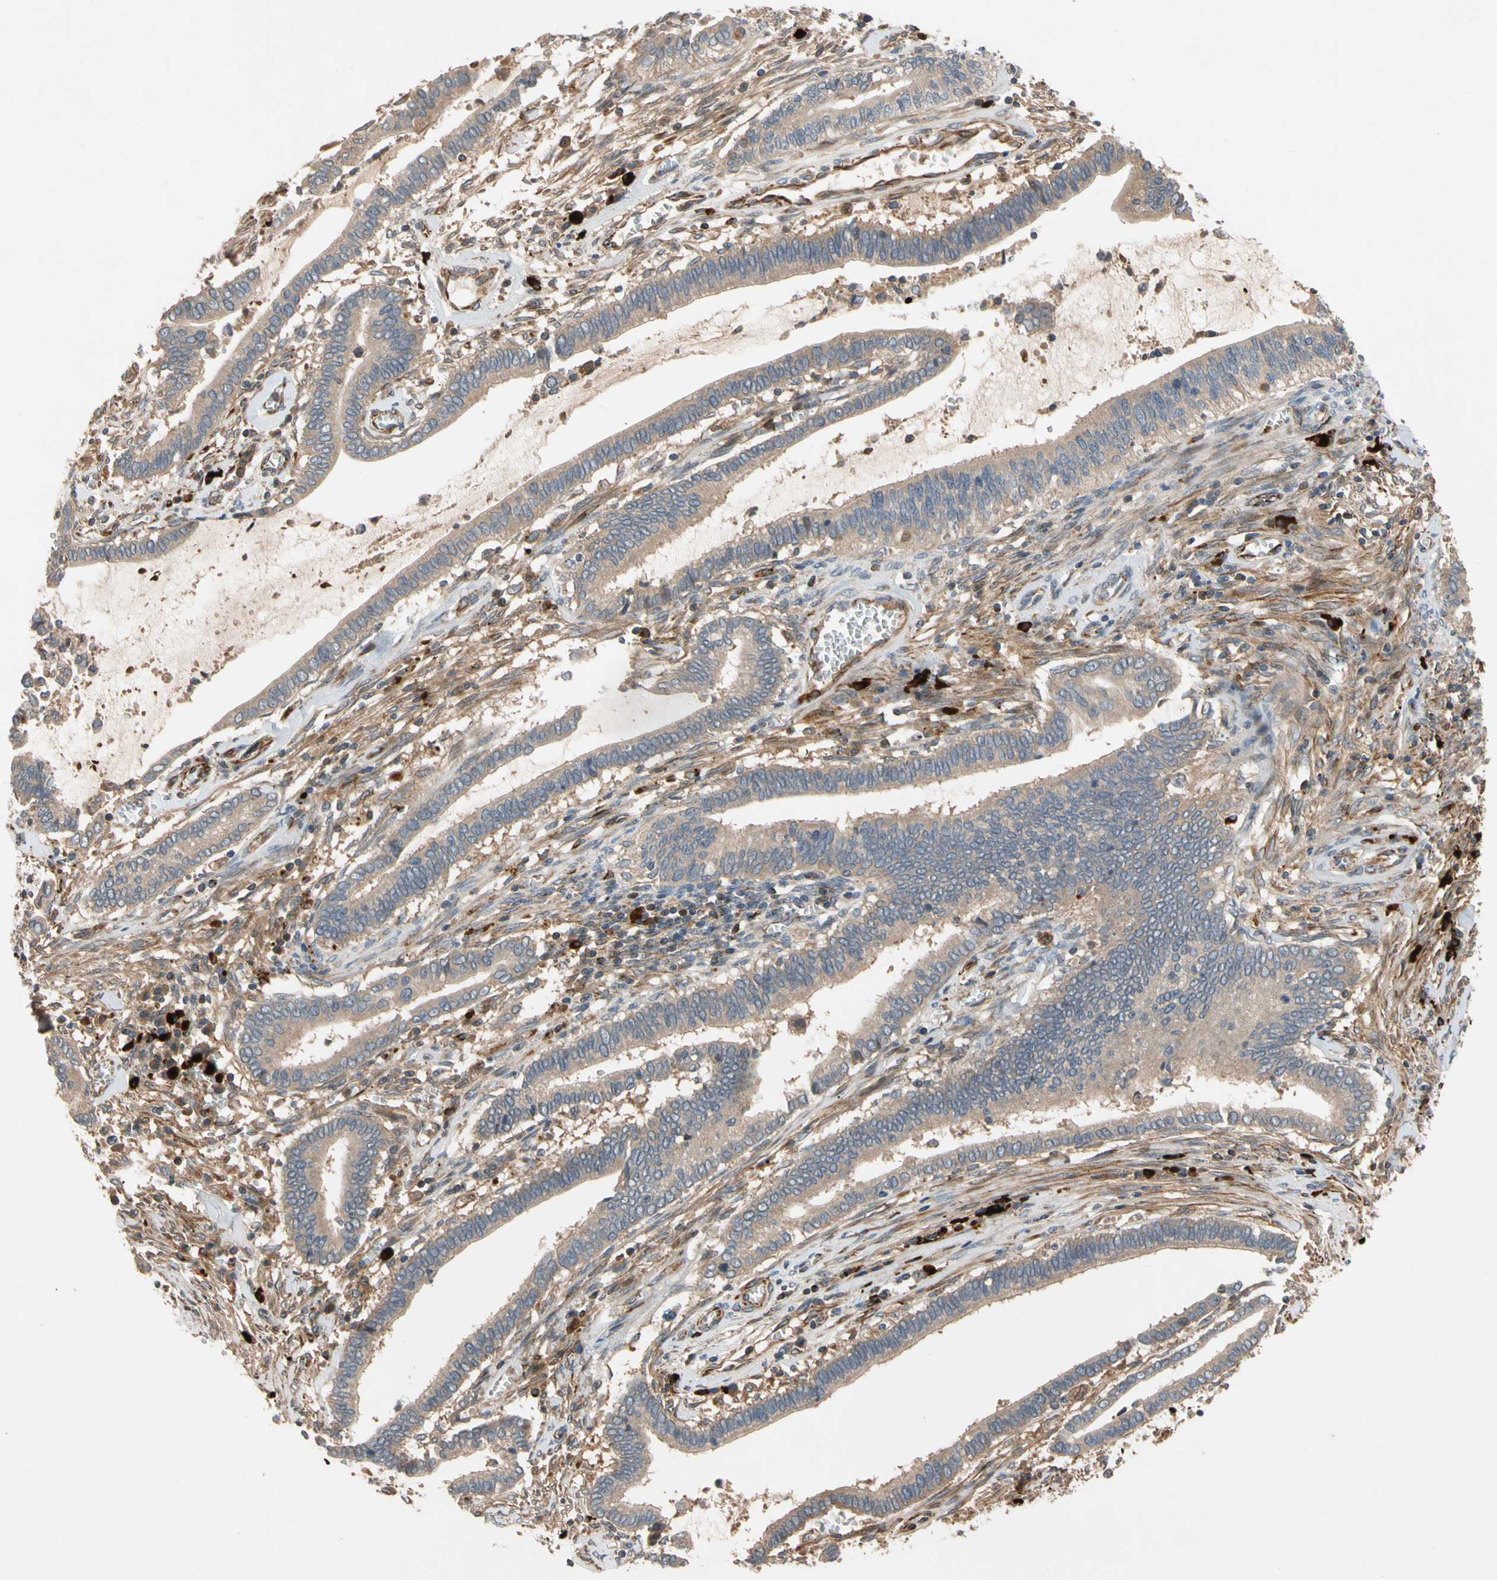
{"staining": {"intensity": "weak", "quantity": ">75%", "location": "cytoplasmic/membranous"}, "tissue": "cervical cancer", "cell_type": "Tumor cells", "image_type": "cancer", "snomed": [{"axis": "morphology", "description": "Adenocarcinoma, NOS"}, {"axis": "topography", "description": "Cervix"}], "caption": "A high-resolution photomicrograph shows immunohistochemistry (IHC) staining of cervical adenocarcinoma, which exhibits weak cytoplasmic/membranous expression in approximately >75% of tumor cells.", "gene": "FGD6", "patient": {"sex": "female", "age": 44}}